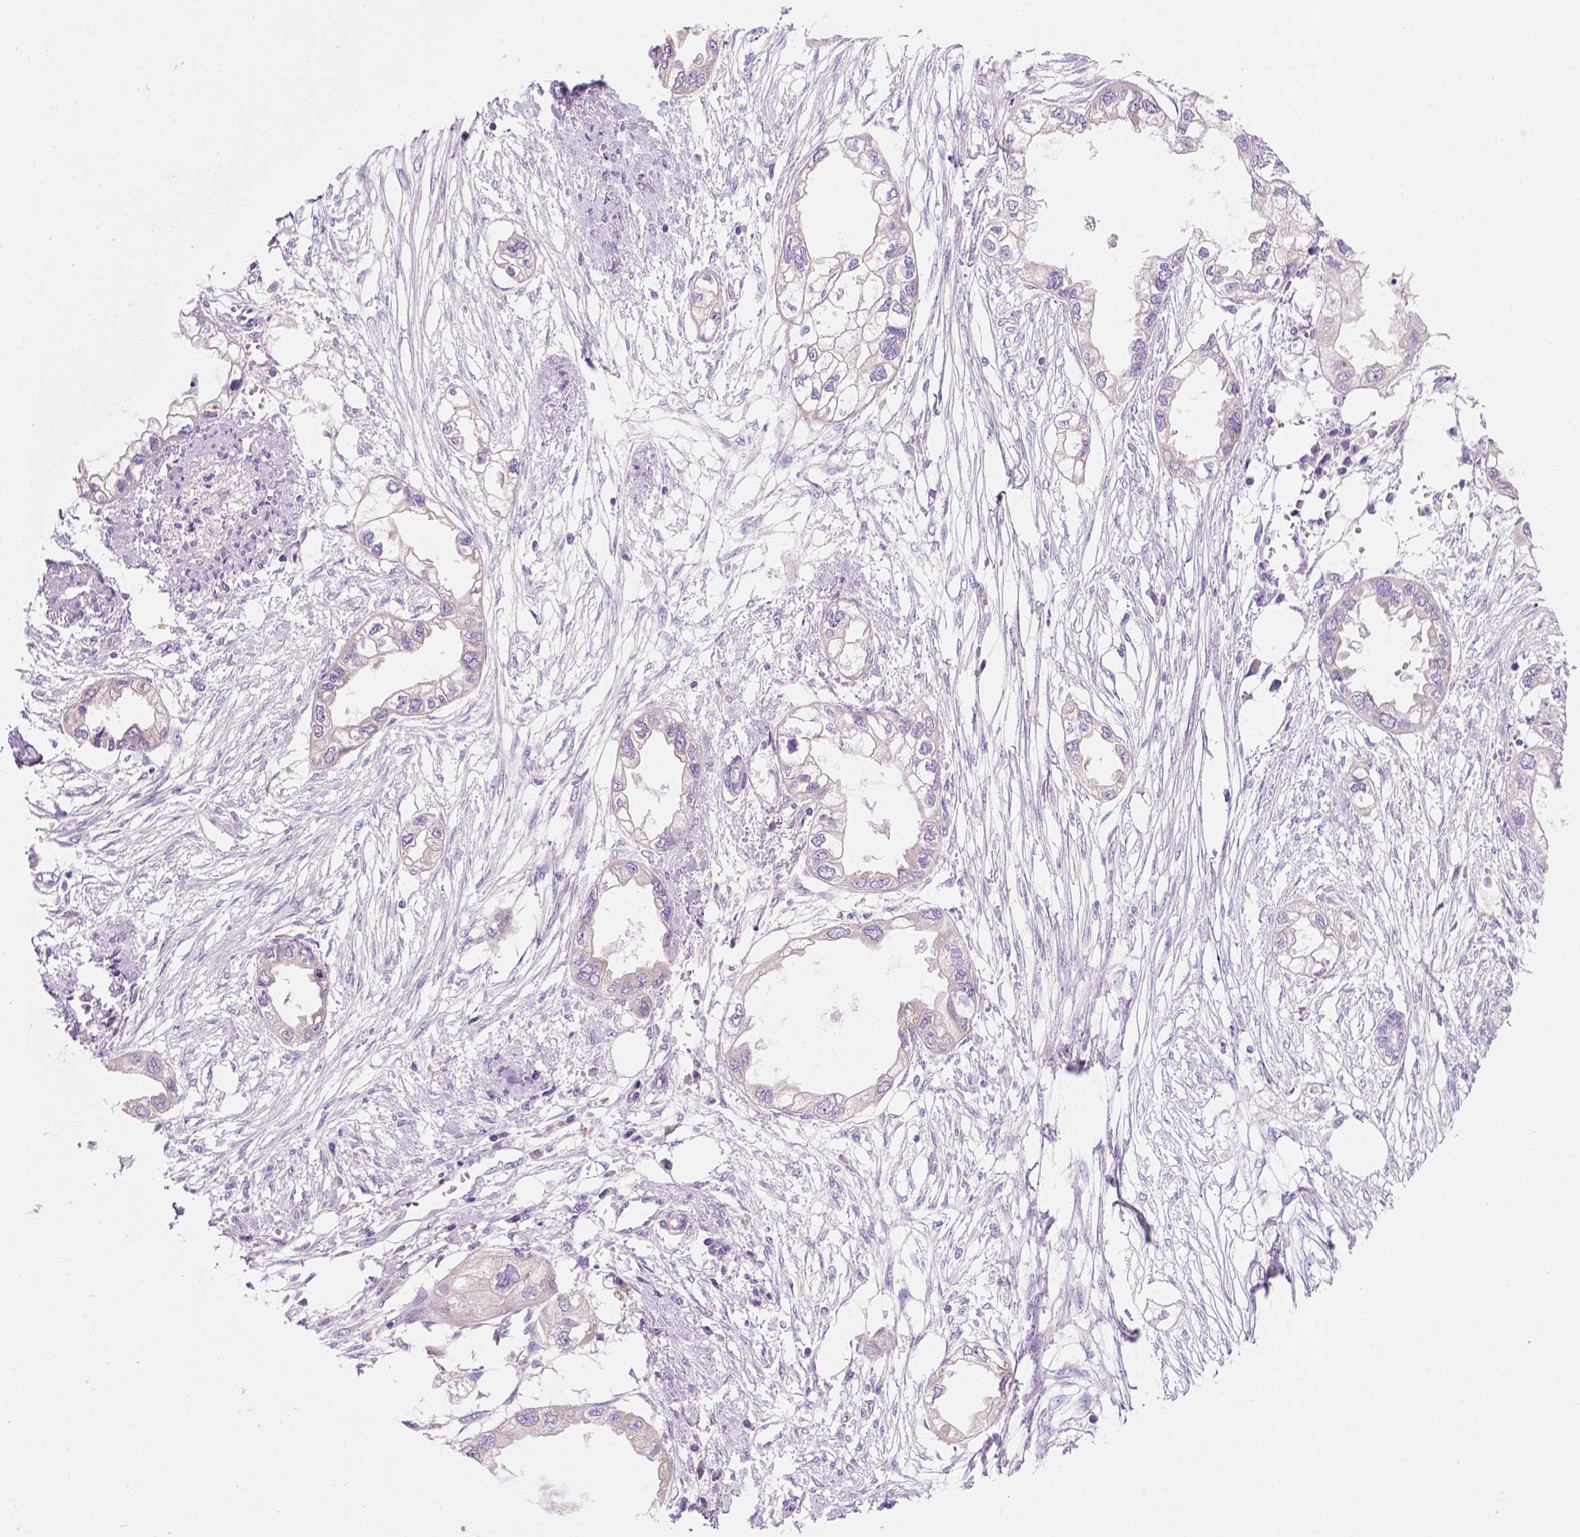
{"staining": {"intensity": "negative", "quantity": "none", "location": "none"}, "tissue": "endometrial cancer", "cell_type": "Tumor cells", "image_type": "cancer", "snomed": [{"axis": "morphology", "description": "Adenocarcinoma, NOS"}, {"axis": "morphology", "description": "Adenocarcinoma, metastatic, NOS"}, {"axis": "topography", "description": "Adipose tissue"}, {"axis": "topography", "description": "Endometrium"}], "caption": "This image is of endometrial metastatic adenocarcinoma stained with immunohistochemistry (IHC) to label a protein in brown with the nuclei are counter-stained blue. There is no expression in tumor cells.", "gene": "CEACAM7", "patient": {"sex": "female", "age": 67}}